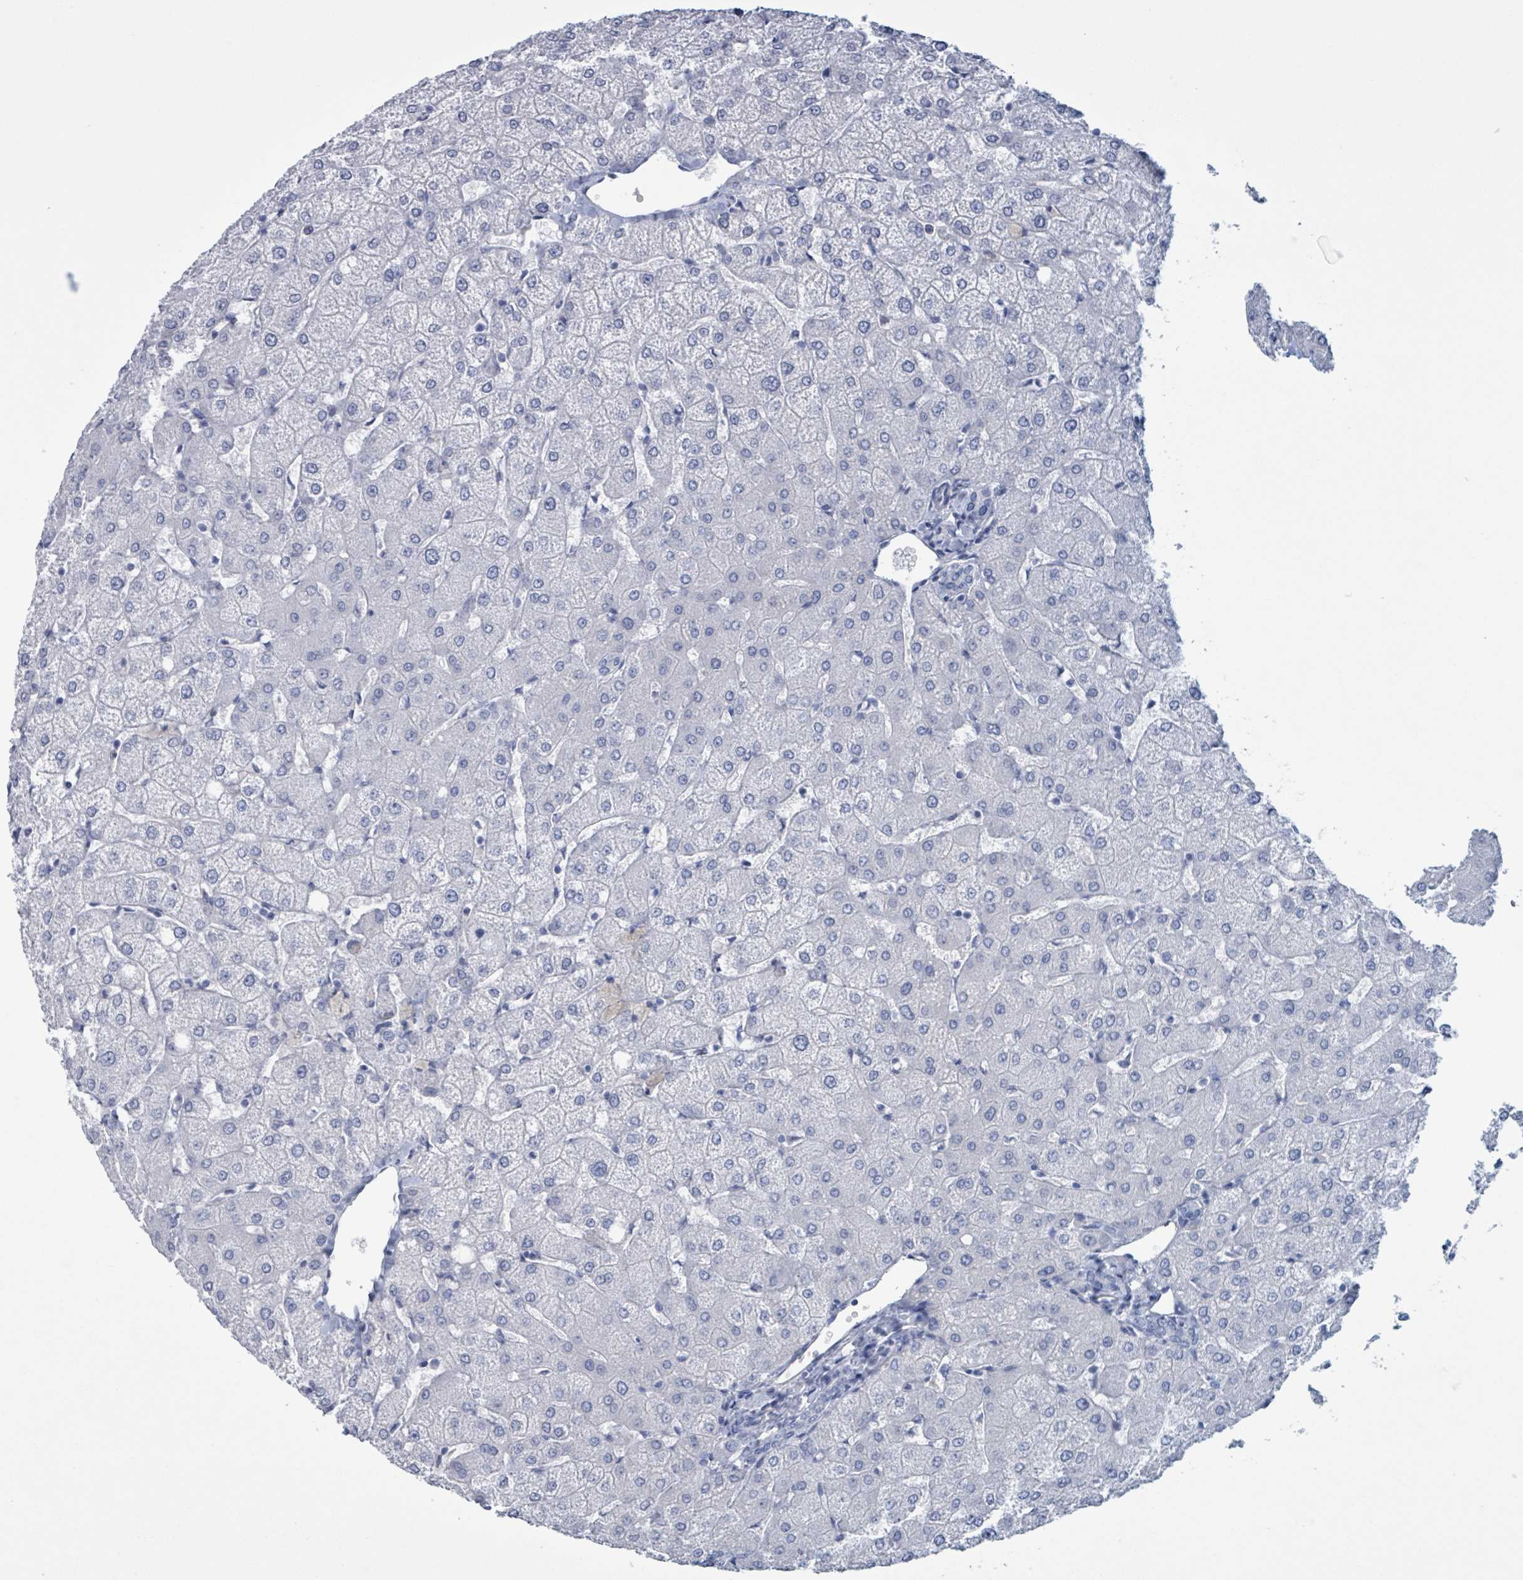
{"staining": {"intensity": "negative", "quantity": "none", "location": "none"}, "tissue": "liver", "cell_type": "Cholangiocytes", "image_type": "normal", "snomed": [{"axis": "morphology", "description": "Normal tissue, NOS"}, {"axis": "topography", "description": "Liver"}], "caption": "Cholangiocytes are negative for brown protein staining in unremarkable liver.", "gene": "CT45A10", "patient": {"sex": "female", "age": 54}}